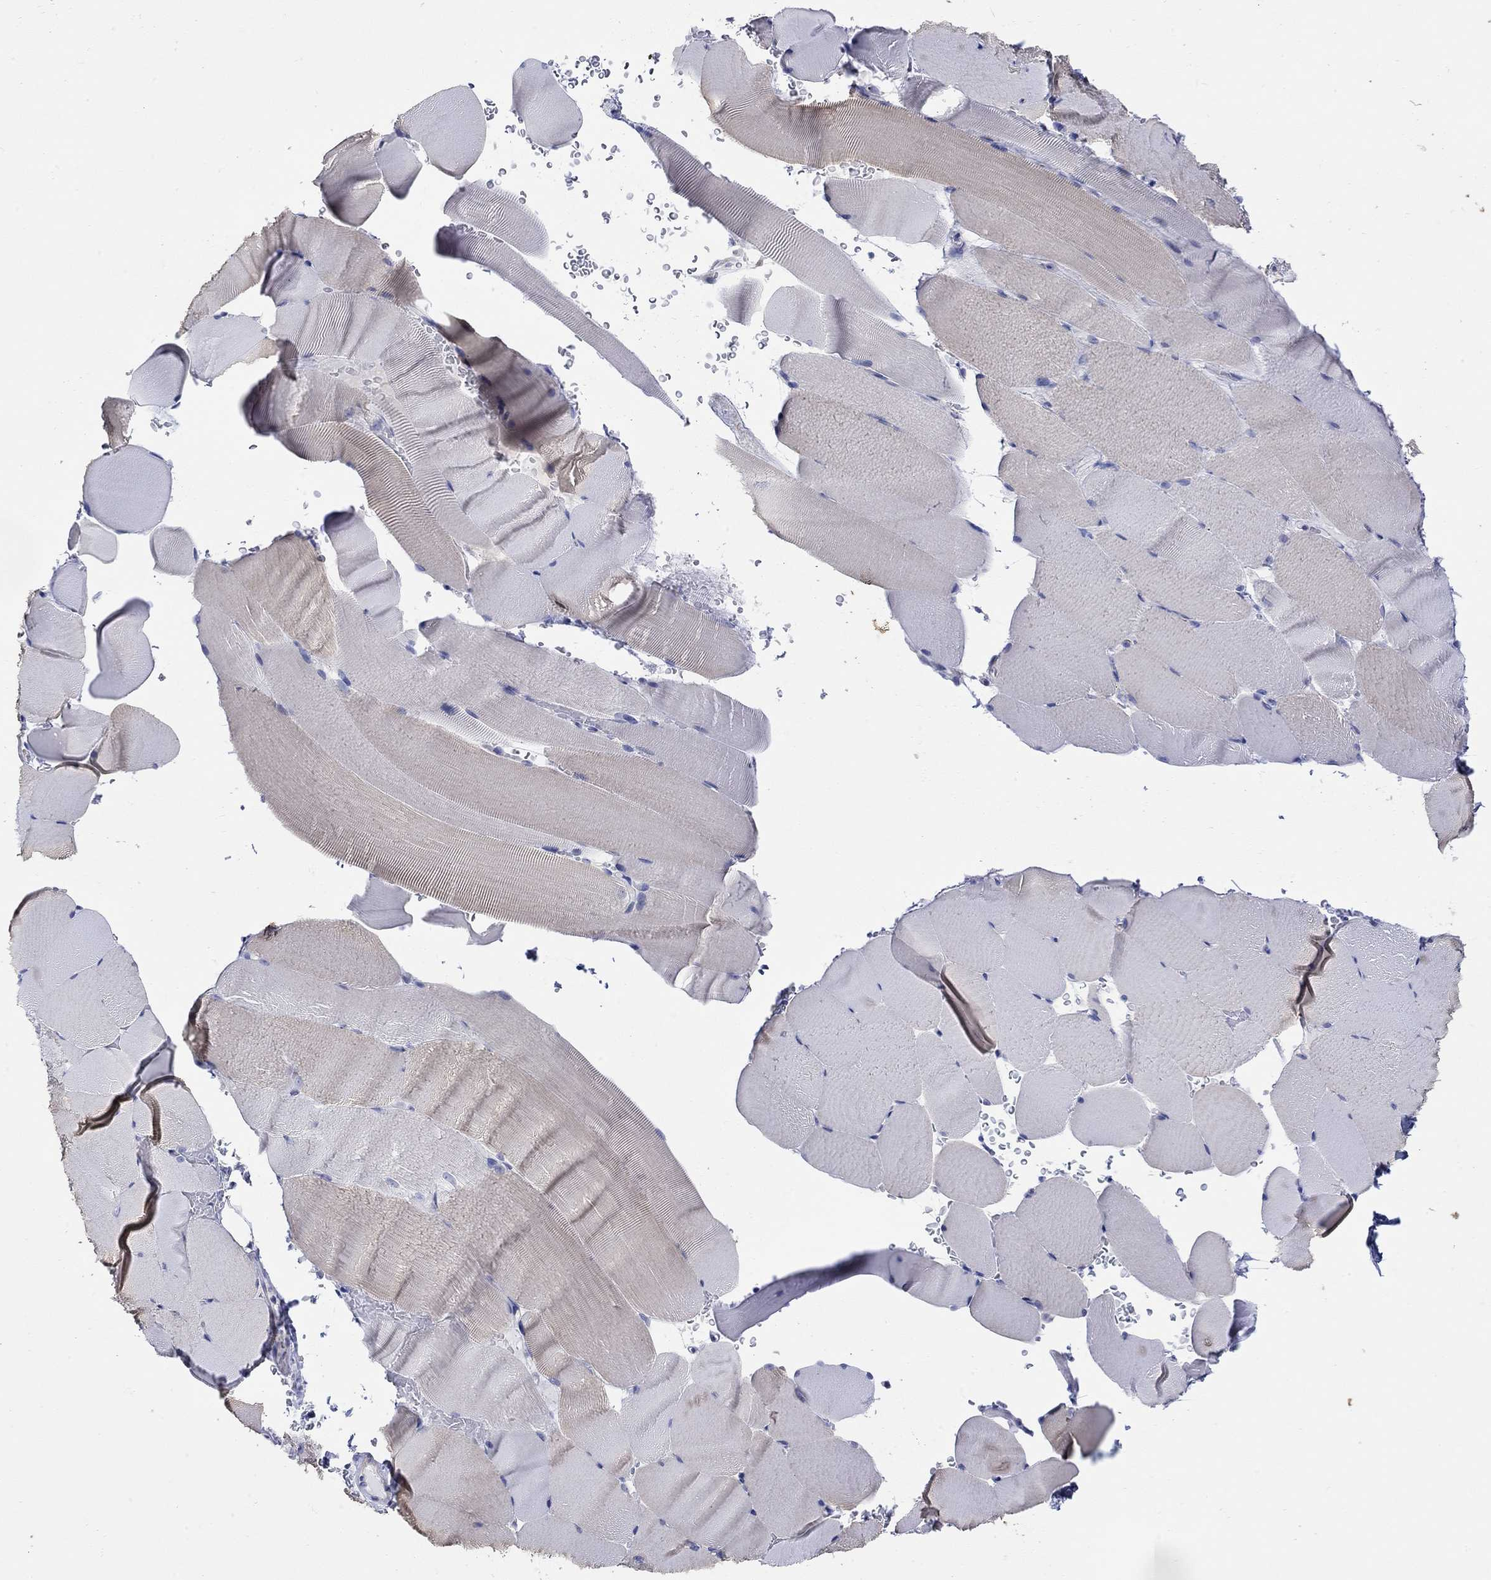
{"staining": {"intensity": "negative", "quantity": "none", "location": "none"}, "tissue": "skeletal muscle", "cell_type": "Myocytes", "image_type": "normal", "snomed": [{"axis": "morphology", "description": "Normal tissue, NOS"}, {"axis": "topography", "description": "Skeletal muscle"}], "caption": "IHC micrograph of benign skeletal muscle stained for a protein (brown), which exhibits no expression in myocytes. Brightfield microscopy of immunohistochemistry stained with DAB (brown) and hematoxylin (blue), captured at high magnification.", "gene": "KRT222", "patient": {"sex": "female", "age": 37}}